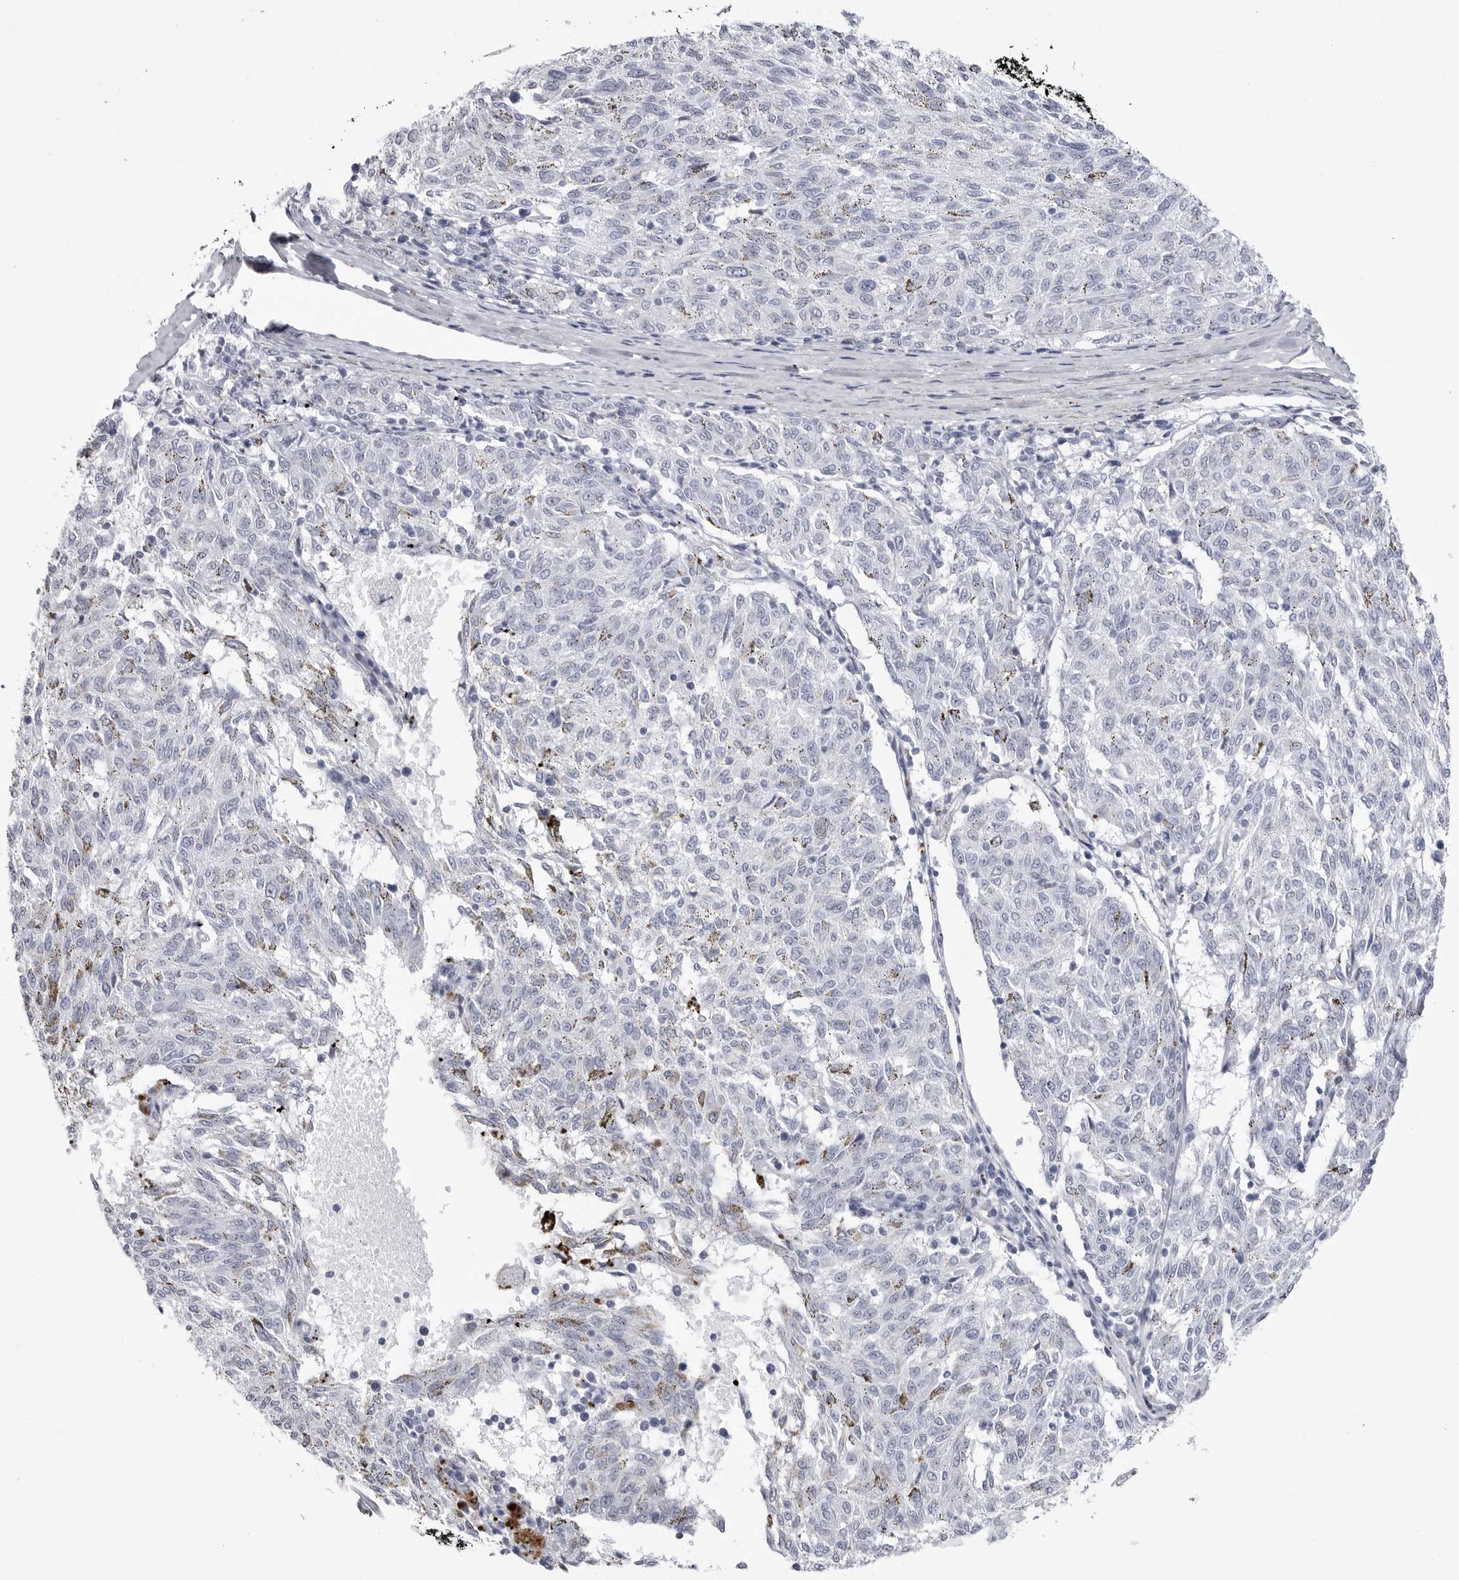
{"staining": {"intensity": "negative", "quantity": "none", "location": "none"}, "tissue": "melanoma", "cell_type": "Tumor cells", "image_type": "cancer", "snomed": [{"axis": "morphology", "description": "Malignant melanoma, NOS"}, {"axis": "topography", "description": "Skin"}], "caption": "This is a photomicrograph of immunohistochemistry (IHC) staining of melanoma, which shows no staining in tumor cells. The staining is performed using DAB (3,3'-diaminobenzidine) brown chromogen with nuclei counter-stained in using hematoxylin.", "gene": "COL26A1", "patient": {"sex": "female", "age": 72}}